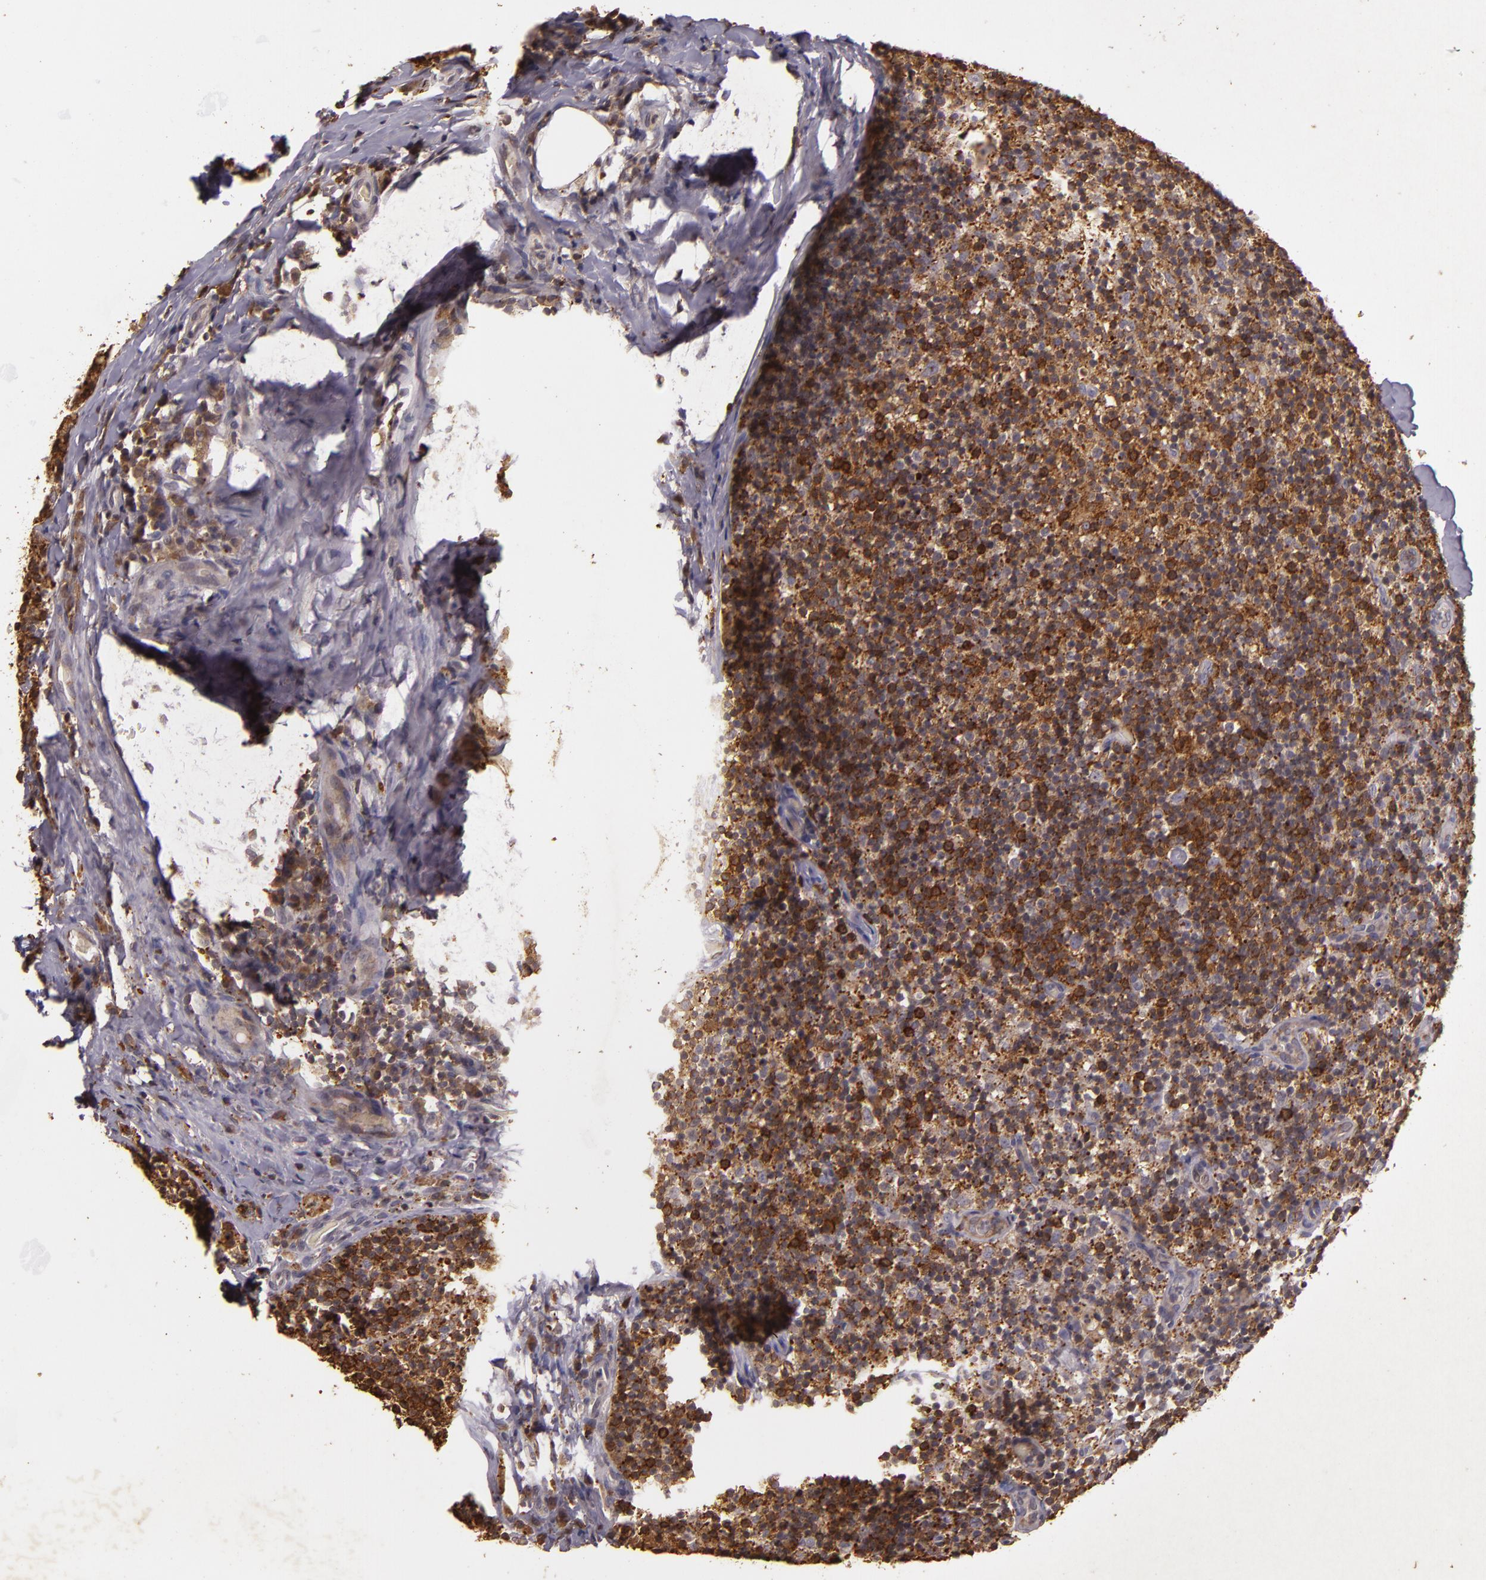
{"staining": {"intensity": "strong", "quantity": ">75%", "location": "cytoplasmic/membranous"}, "tissue": "lymph node", "cell_type": "Germinal center cells", "image_type": "normal", "snomed": [{"axis": "morphology", "description": "Normal tissue, NOS"}, {"axis": "morphology", "description": "Inflammation, NOS"}, {"axis": "topography", "description": "Lymph node"}], "caption": "Immunohistochemistry photomicrograph of normal human lymph node stained for a protein (brown), which displays high levels of strong cytoplasmic/membranous positivity in about >75% of germinal center cells.", "gene": "SLC9A3R1", "patient": {"sex": "male", "age": 46}}